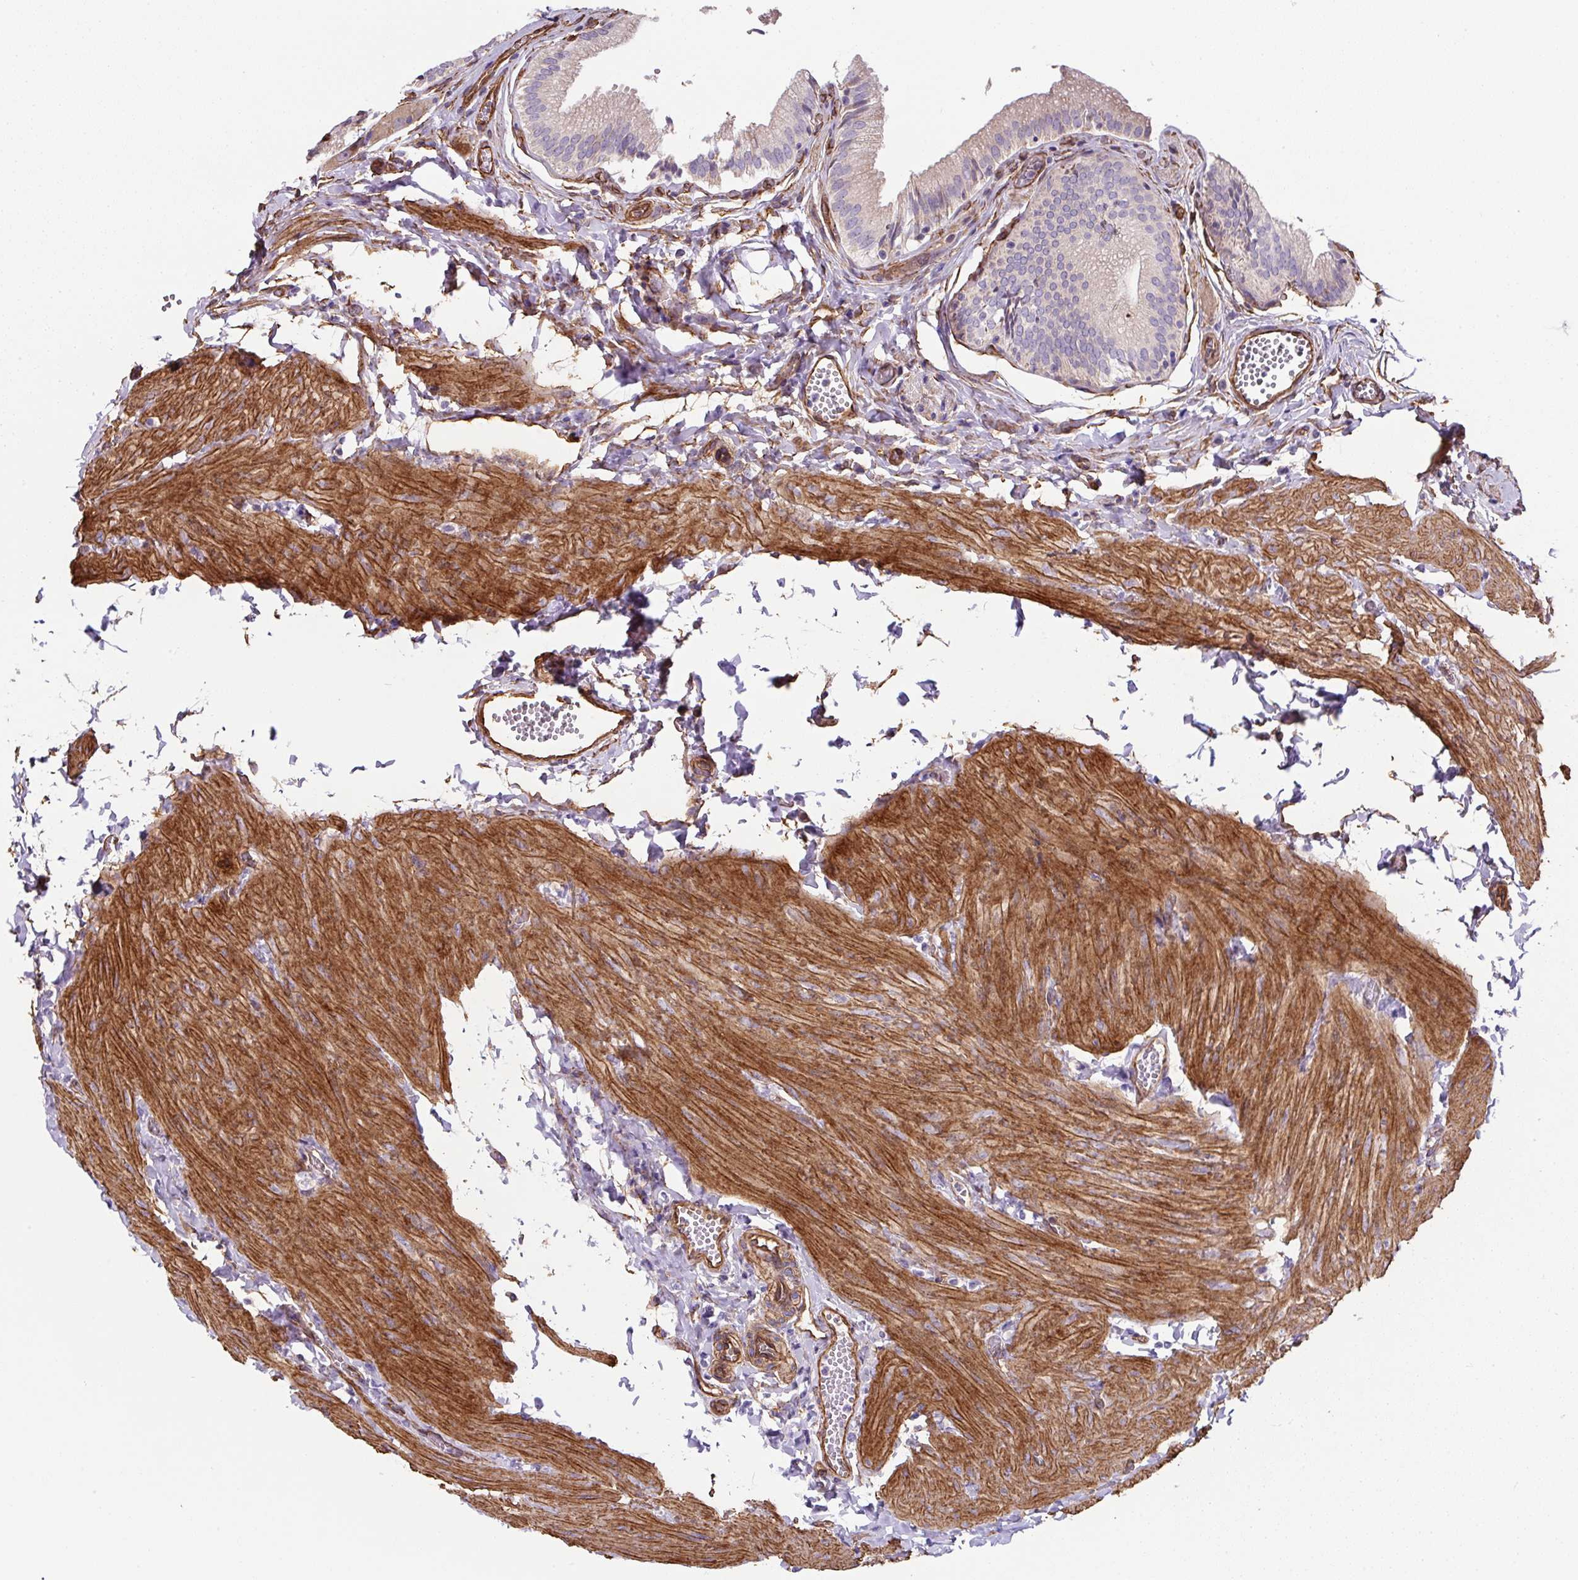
{"staining": {"intensity": "moderate", "quantity": "<25%", "location": "cytoplasmic/membranous"}, "tissue": "gallbladder", "cell_type": "Glandular cells", "image_type": "normal", "snomed": [{"axis": "morphology", "description": "Normal tissue, NOS"}, {"axis": "topography", "description": "Gallbladder"}, {"axis": "topography", "description": "Peripheral nerve tissue"}], "caption": "DAB immunohistochemical staining of benign human gallbladder reveals moderate cytoplasmic/membranous protein positivity in about <25% of glandular cells.", "gene": "ANKUB1", "patient": {"sex": "male", "age": 17}}